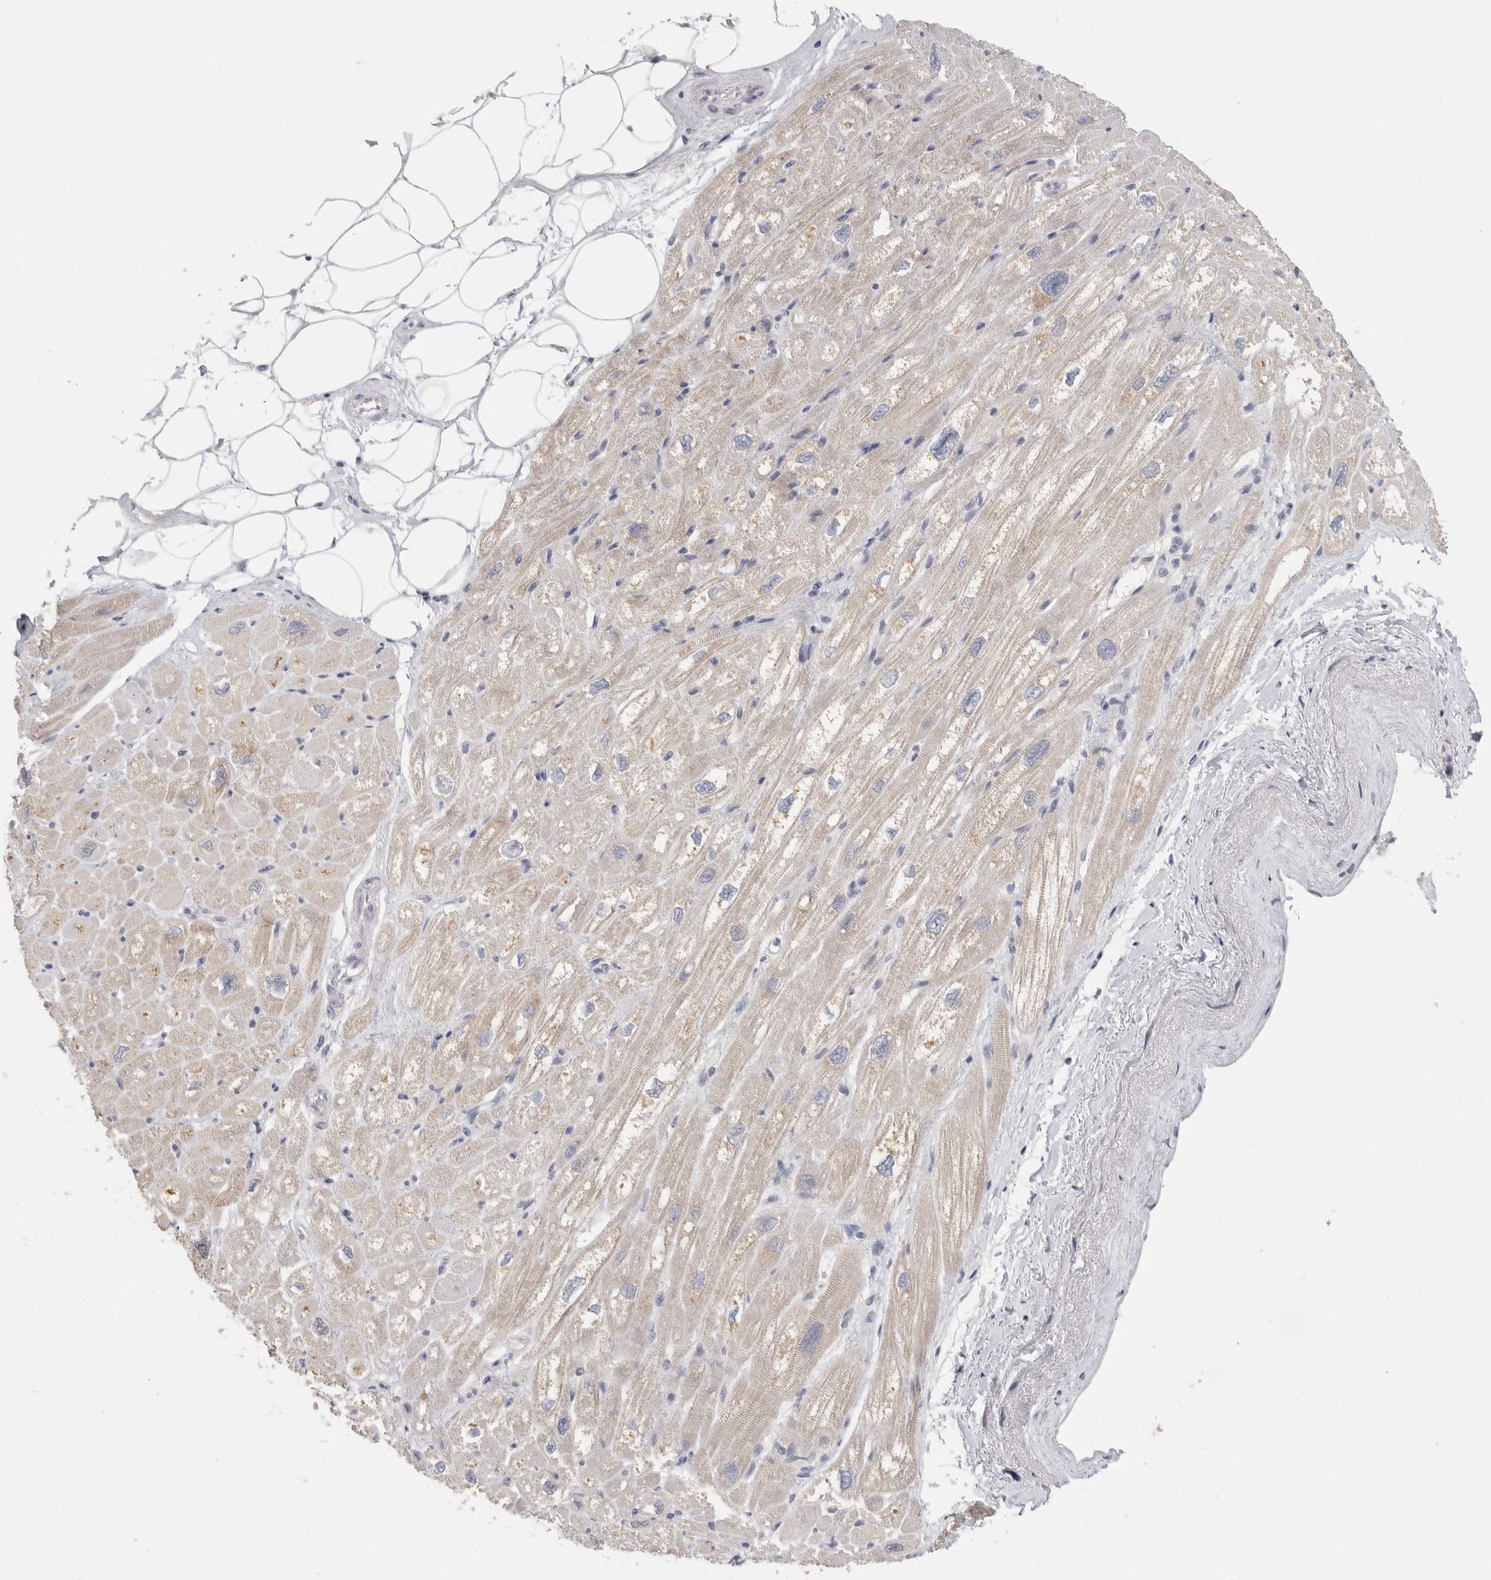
{"staining": {"intensity": "weak", "quantity": "25%-75%", "location": "cytoplasmic/membranous"}, "tissue": "heart muscle", "cell_type": "Cardiomyocytes", "image_type": "normal", "snomed": [{"axis": "morphology", "description": "Normal tissue, NOS"}, {"axis": "topography", "description": "Heart"}], "caption": "This histopathology image demonstrates immunohistochemistry (IHC) staining of unremarkable heart muscle, with low weak cytoplasmic/membranous staining in approximately 25%-75% of cardiomyocytes.", "gene": "DNAJC11", "patient": {"sex": "male", "age": 50}}